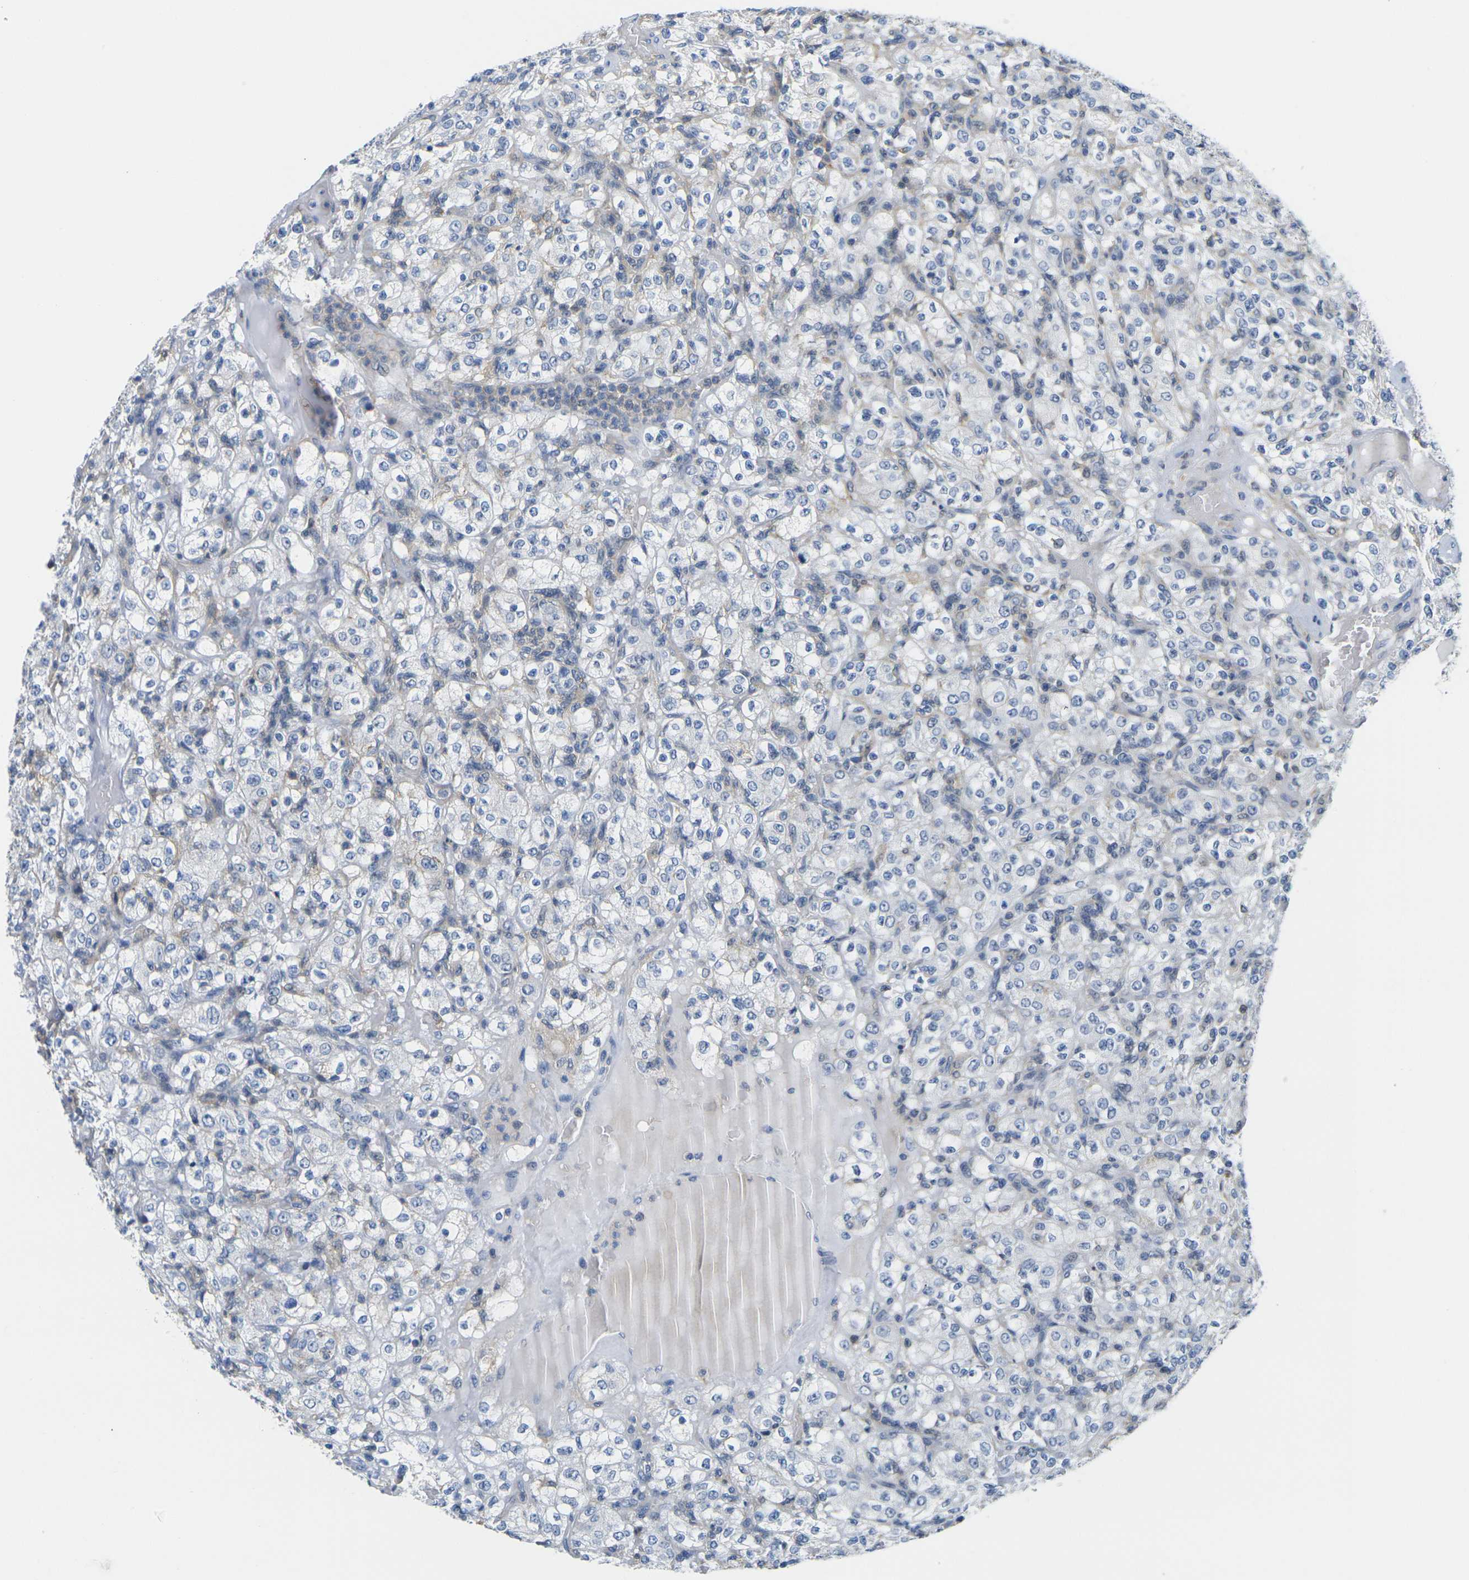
{"staining": {"intensity": "weak", "quantity": "<25%", "location": "cytoplasmic/membranous"}, "tissue": "renal cancer", "cell_type": "Tumor cells", "image_type": "cancer", "snomed": [{"axis": "morphology", "description": "Normal tissue, NOS"}, {"axis": "morphology", "description": "Adenocarcinoma, NOS"}, {"axis": "topography", "description": "Kidney"}], "caption": "This is an IHC photomicrograph of adenocarcinoma (renal). There is no positivity in tumor cells.", "gene": "OTOF", "patient": {"sex": "female", "age": 72}}